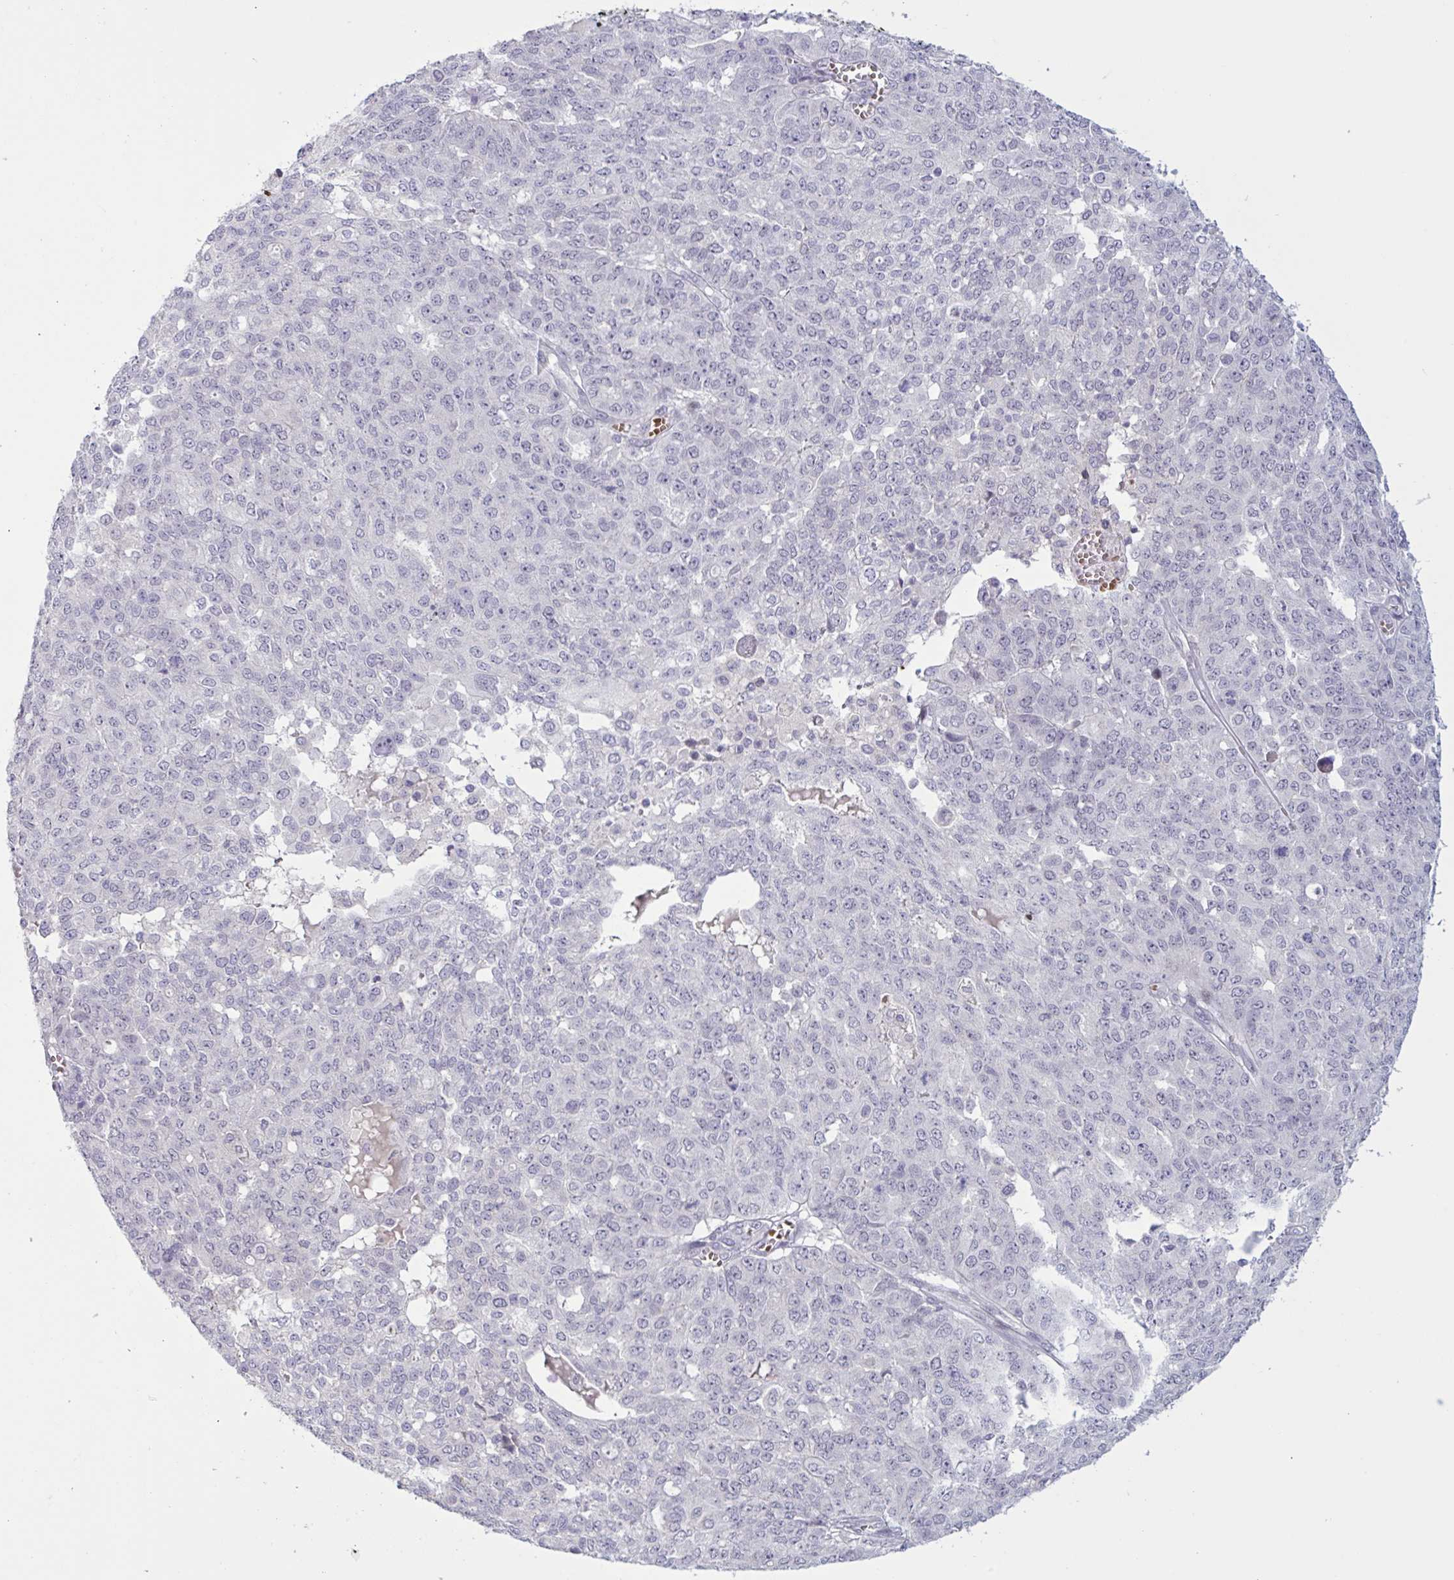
{"staining": {"intensity": "negative", "quantity": "none", "location": "none"}, "tissue": "ovarian cancer", "cell_type": "Tumor cells", "image_type": "cancer", "snomed": [{"axis": "morphology", "description": "Cystadenocarcinoma, serous, NOS"}, {"axis": "topography", "description": "Soft tissue"}, {"axis": "topography", "description": "Ovary"}], "caption": "A high-resolution histopathology image shows immunohistochemistry staining of serous cystadenocarcinoma (ovarian), which demonstrates no significant staining in tumor cells.", "gene": "RFPL4B", "patient": {"sex": "female", "age": 57}}